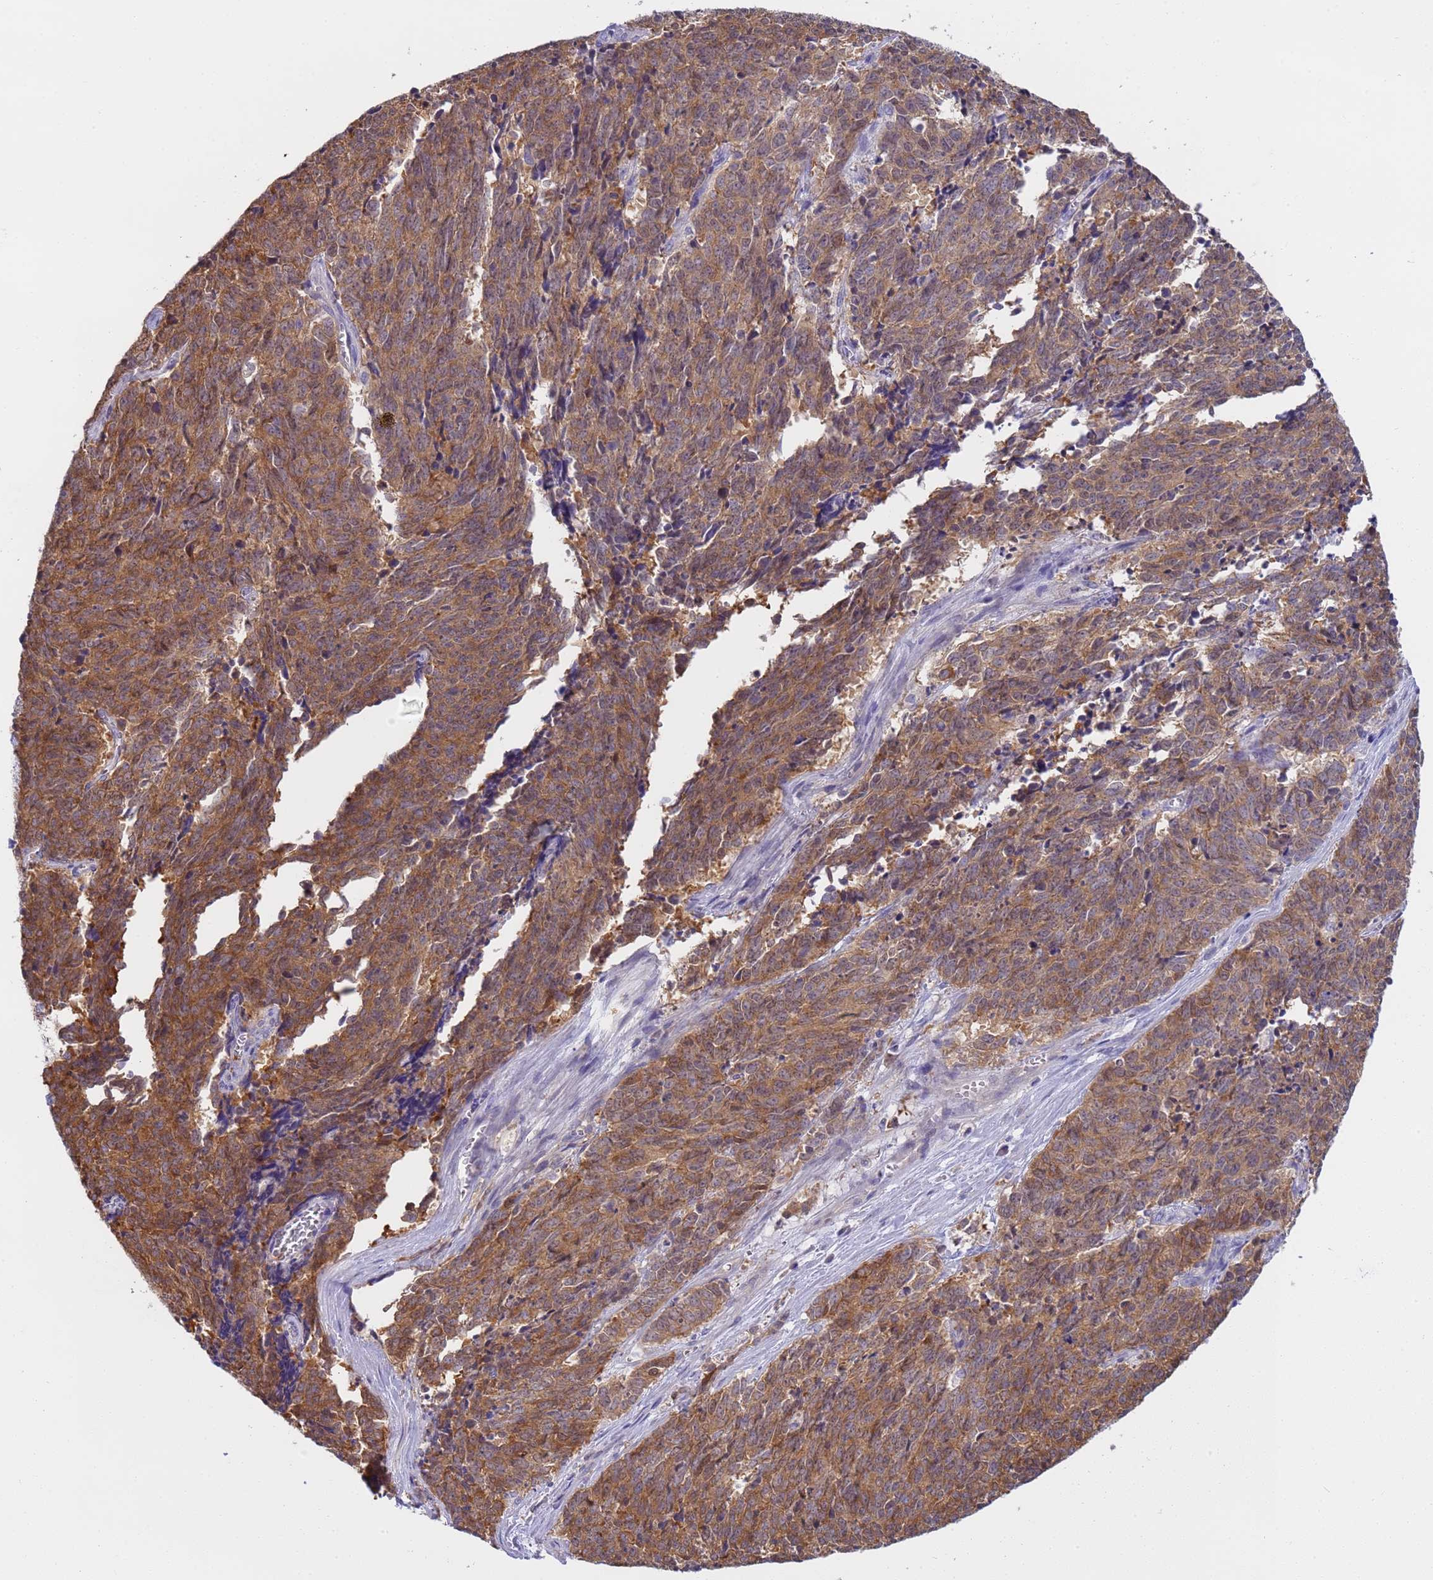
{"staining": {"intensity": "moderate", "quantity": ">75%", "location": "cytoplasmic/membranous"}, "tissue": "cervical cancer", "cell_type": "Tumor cells", "image_type": "cancer", "snomed": [{"axis": "morphology", "description": "Squamous cell carcinoma, NOS"}, {"axis": "topography", "description": "Cervix"}], "caption": "Cervical squamous cell carcinoma stained for a protein displays moderate cytoplasmic/membranous positivity in tumor cells. (DAB (3,3'-diaminobenzidine) IHC with brightfield microscopy, high magnification).", "gene": "CAPN7", "patient": {"sex": "female", "age": 29}}